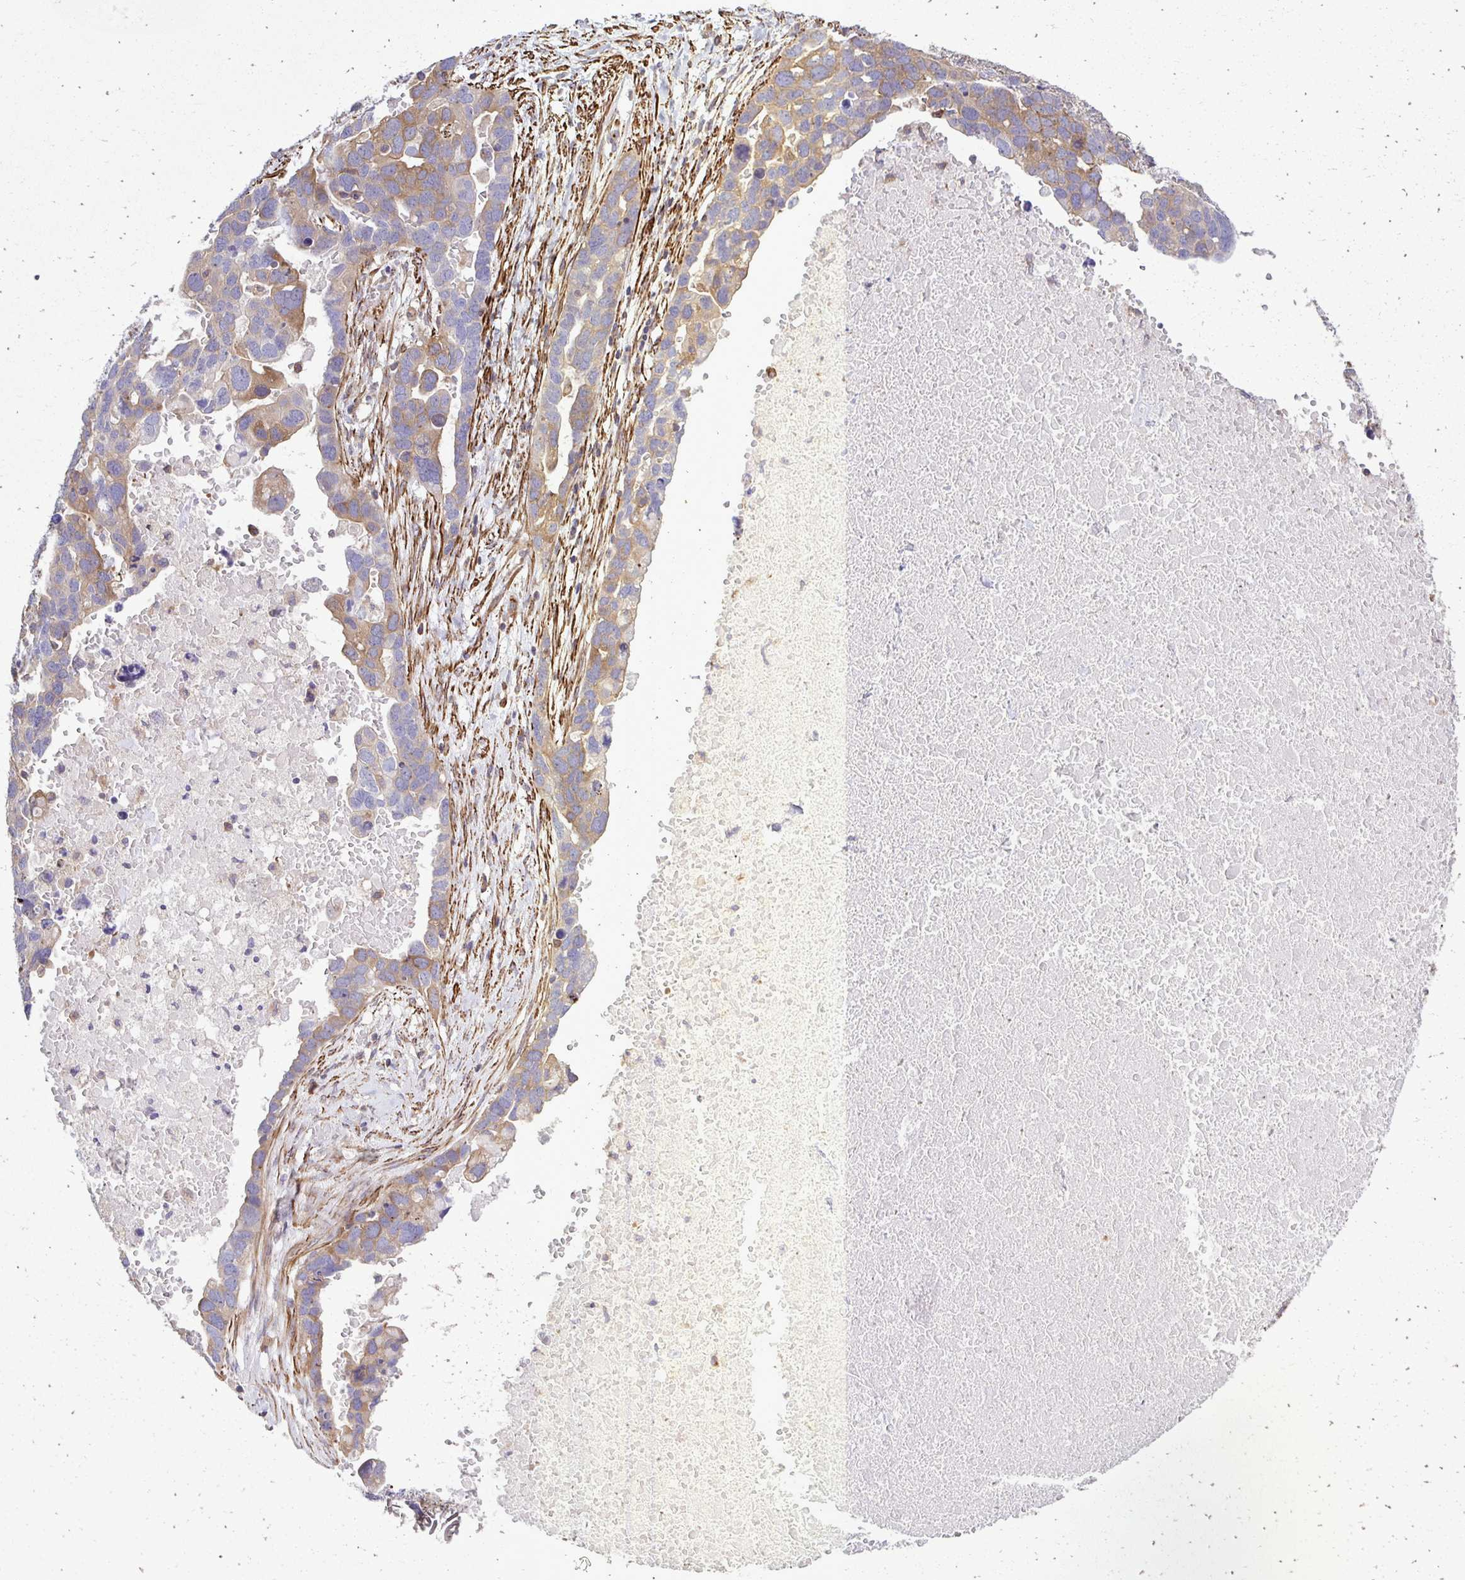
{"staining": {"intensity": "moderate", "quantity": "25%-75%", "location": "cytoplasmic/membranous"}, "tissue": "ovarian cancer", "cell_type": "Tumor cells", "image_type": "cancer", "snomed": [{"axis": "morphology", "description": "Cystadenocarcinoma, serous, NOS"}, {"axis": "topography", "description": "Ovary"}], "caption": "Moderate cytoplasmic/membranous protein positivity is present in approximately 25%-75% of tumor cells in ovarian serous cystadenocarcinoma.", "gene": "CTPS1", "patient": {"sex": "female", "age": 54}}